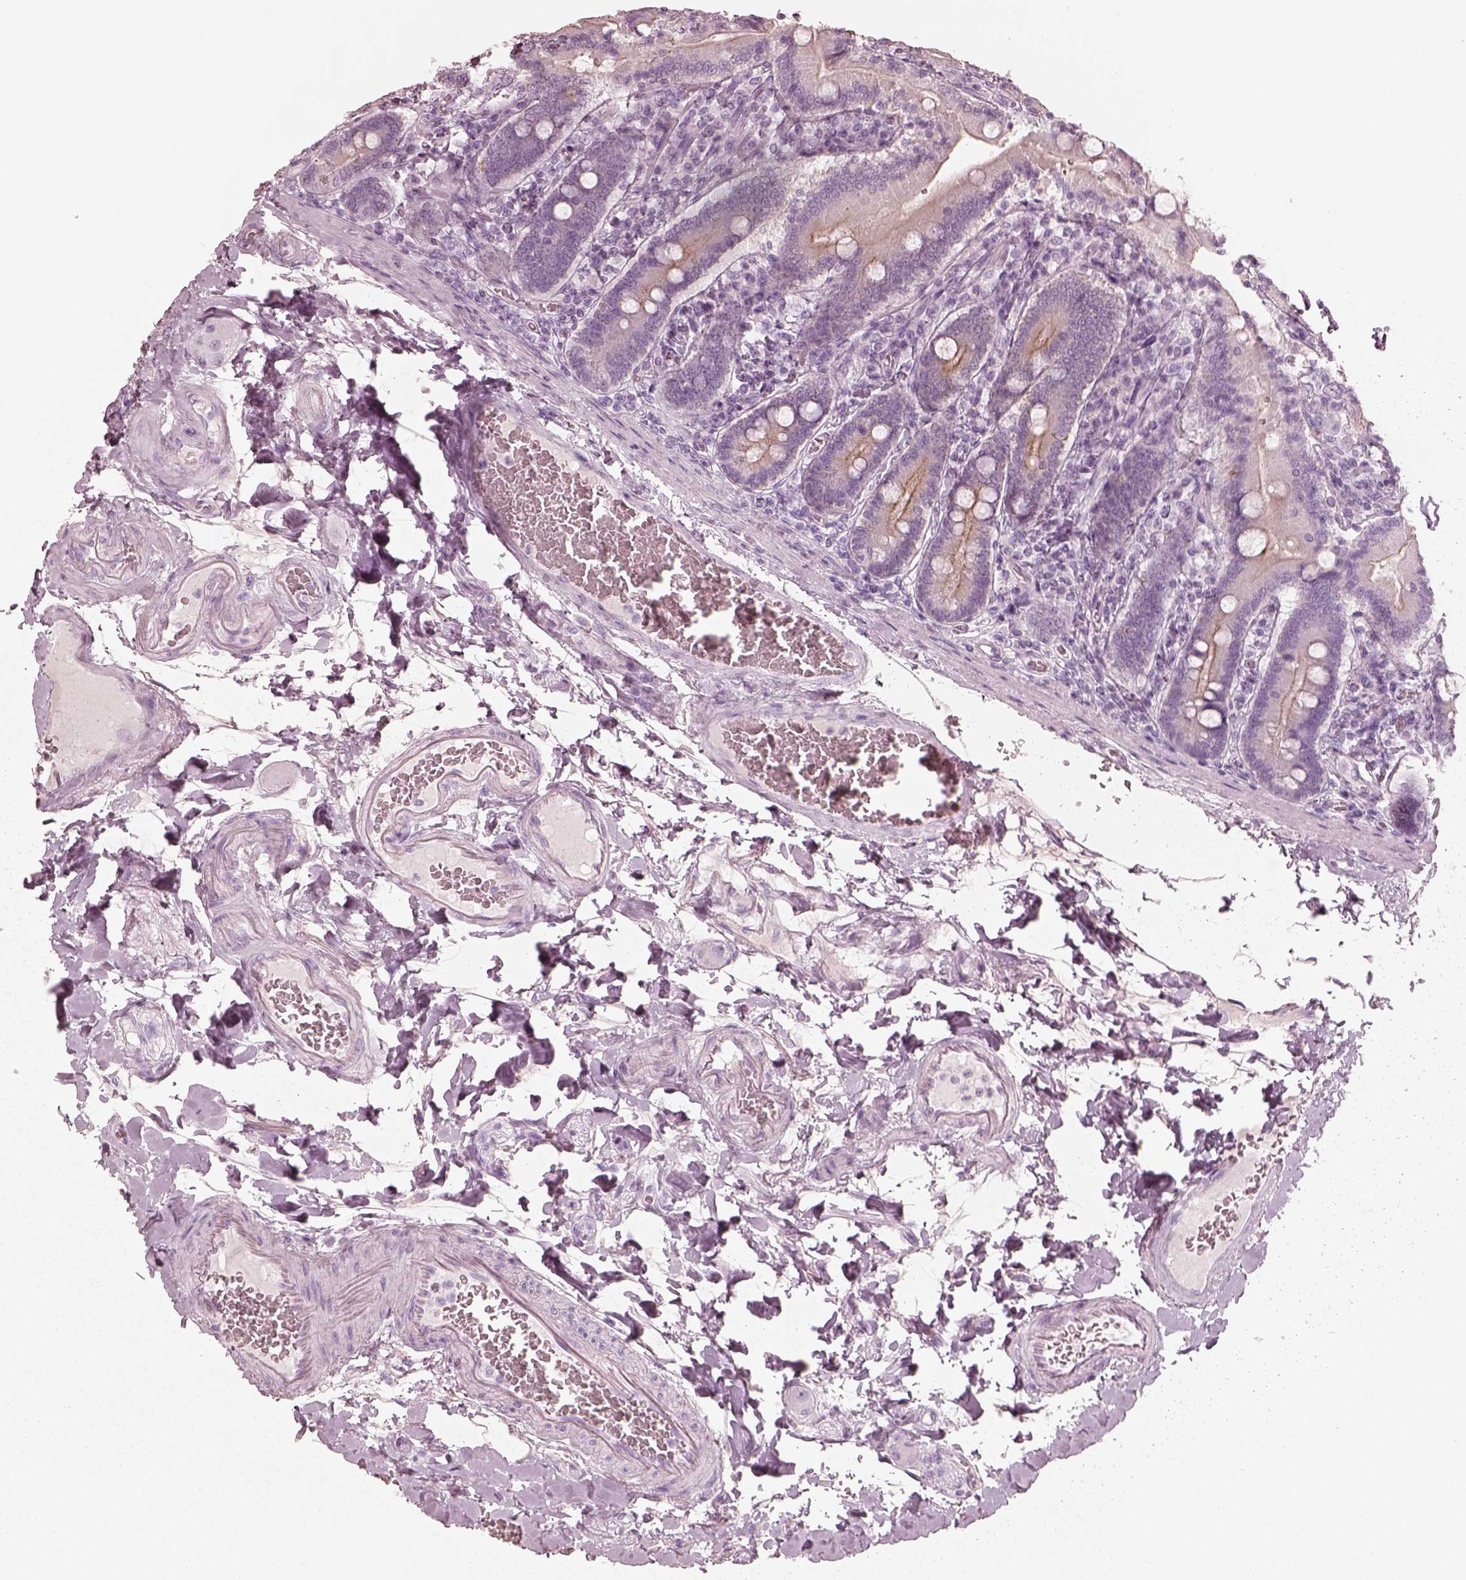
{"staining": {"intensity": "weak", "quantity": "<25%", "location": "cytoplasmic/membranous"}, "tissue": "duodenum", "cell_type": "Glandular cells", "image_type": "normal", "snomed": [{"axis": "morphology", "description": "Normal tissue, NOS"}, {"axis": "topography", "description": "Duodenum"}], "caption": "The image exhibits no staining of glandular cells in normal duodenum.", "gene": "PON3", "patient": {"sex": "female", "age": 62}}